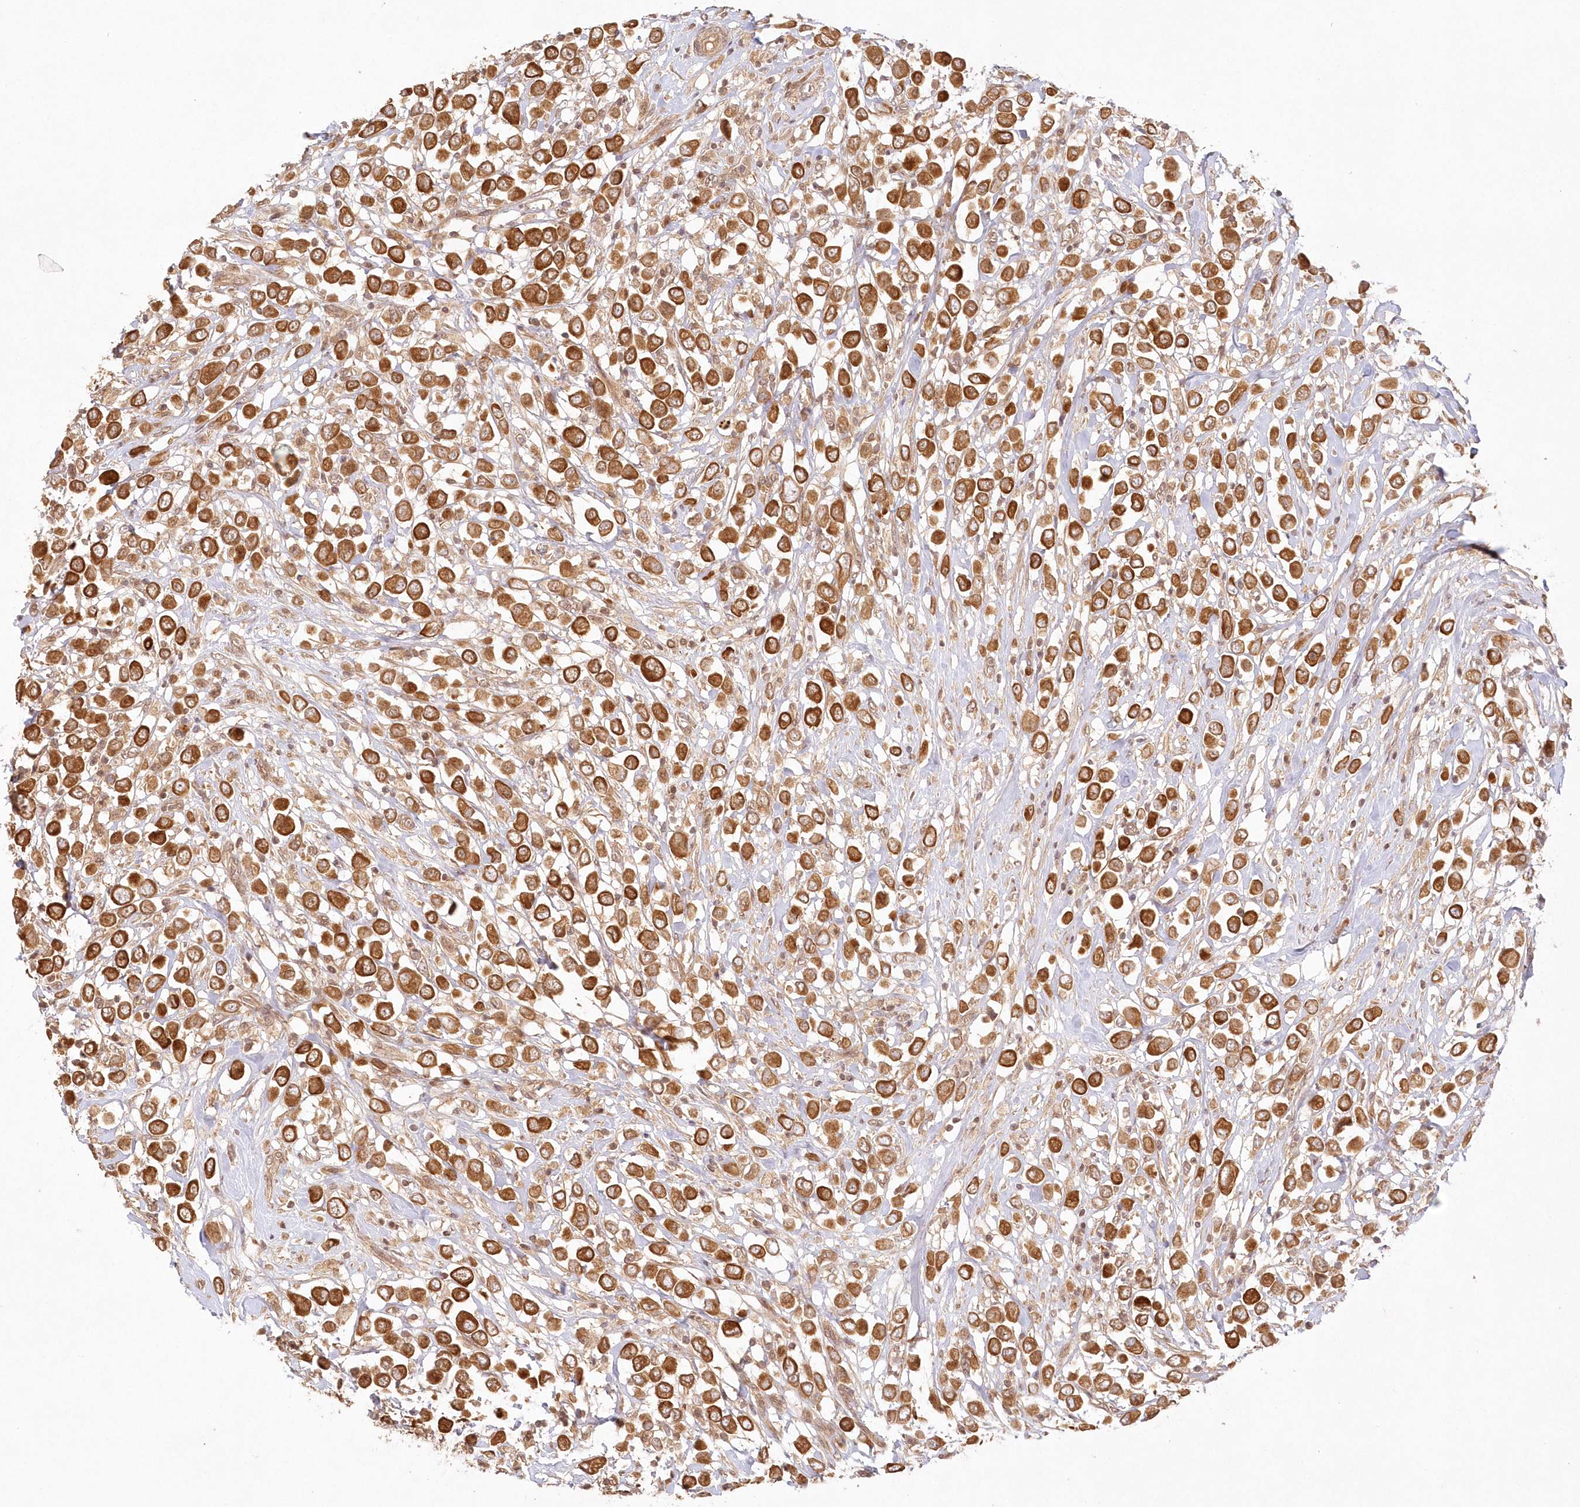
{"staining": {"intensity": "strong", "quantity": ">75%", "location": "cytoplasmic/membranous"}, "tissue": "breast cancer", "cell_type": "Tumor cells", "image_type": "cancer", "snomed": [{"axis": "morphology", "description": "Duct carcinoma"}, {"axis": "topography", "description": "Breast"}], "caption": "Protein expression analysis of human invasive ductal carcinoma (breast) reveals strong cytoplasmic/membranous positivity in about >75% of tumor cells.", "gene": "KIAA0232", "patient": {"sex": "female", "age": 61}}